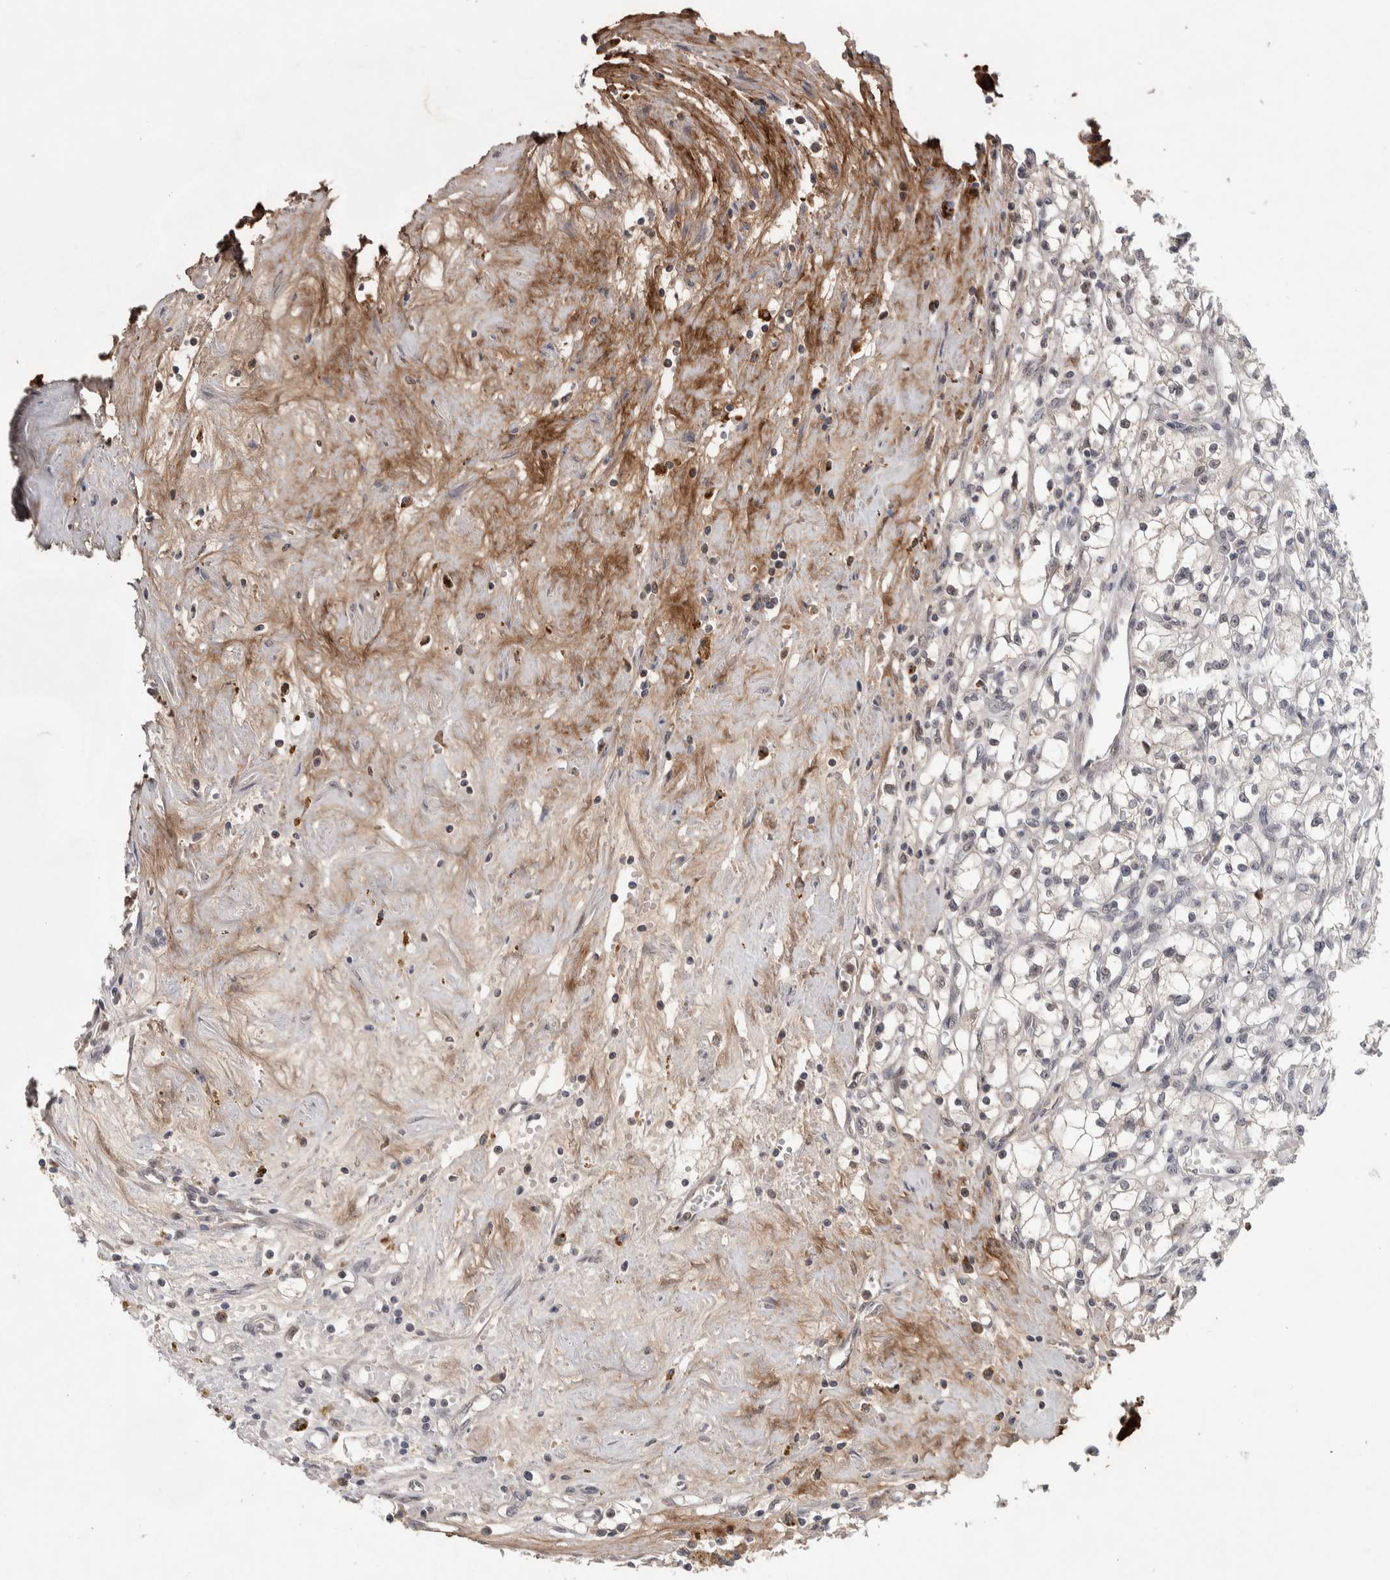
{"staining": {"intensity": "weak", "quantity": "<25%", "location": "nuclear"}, "tissue": "renal cancer", "cell_type": "Tumor cells", "image_type": "cancer", "snomed": [{"axis": "morphology", "description": "Adenocarcinoma, NOS"}, {"axis": "topography", "description": "Kidney"}], "caption": "Immunohistochemistry (IHC) of human renal adenocarcinoma displays no positivity in tumor cells.", "gene": "ASPN", "patient": {"sex": "male", "age": 56}}